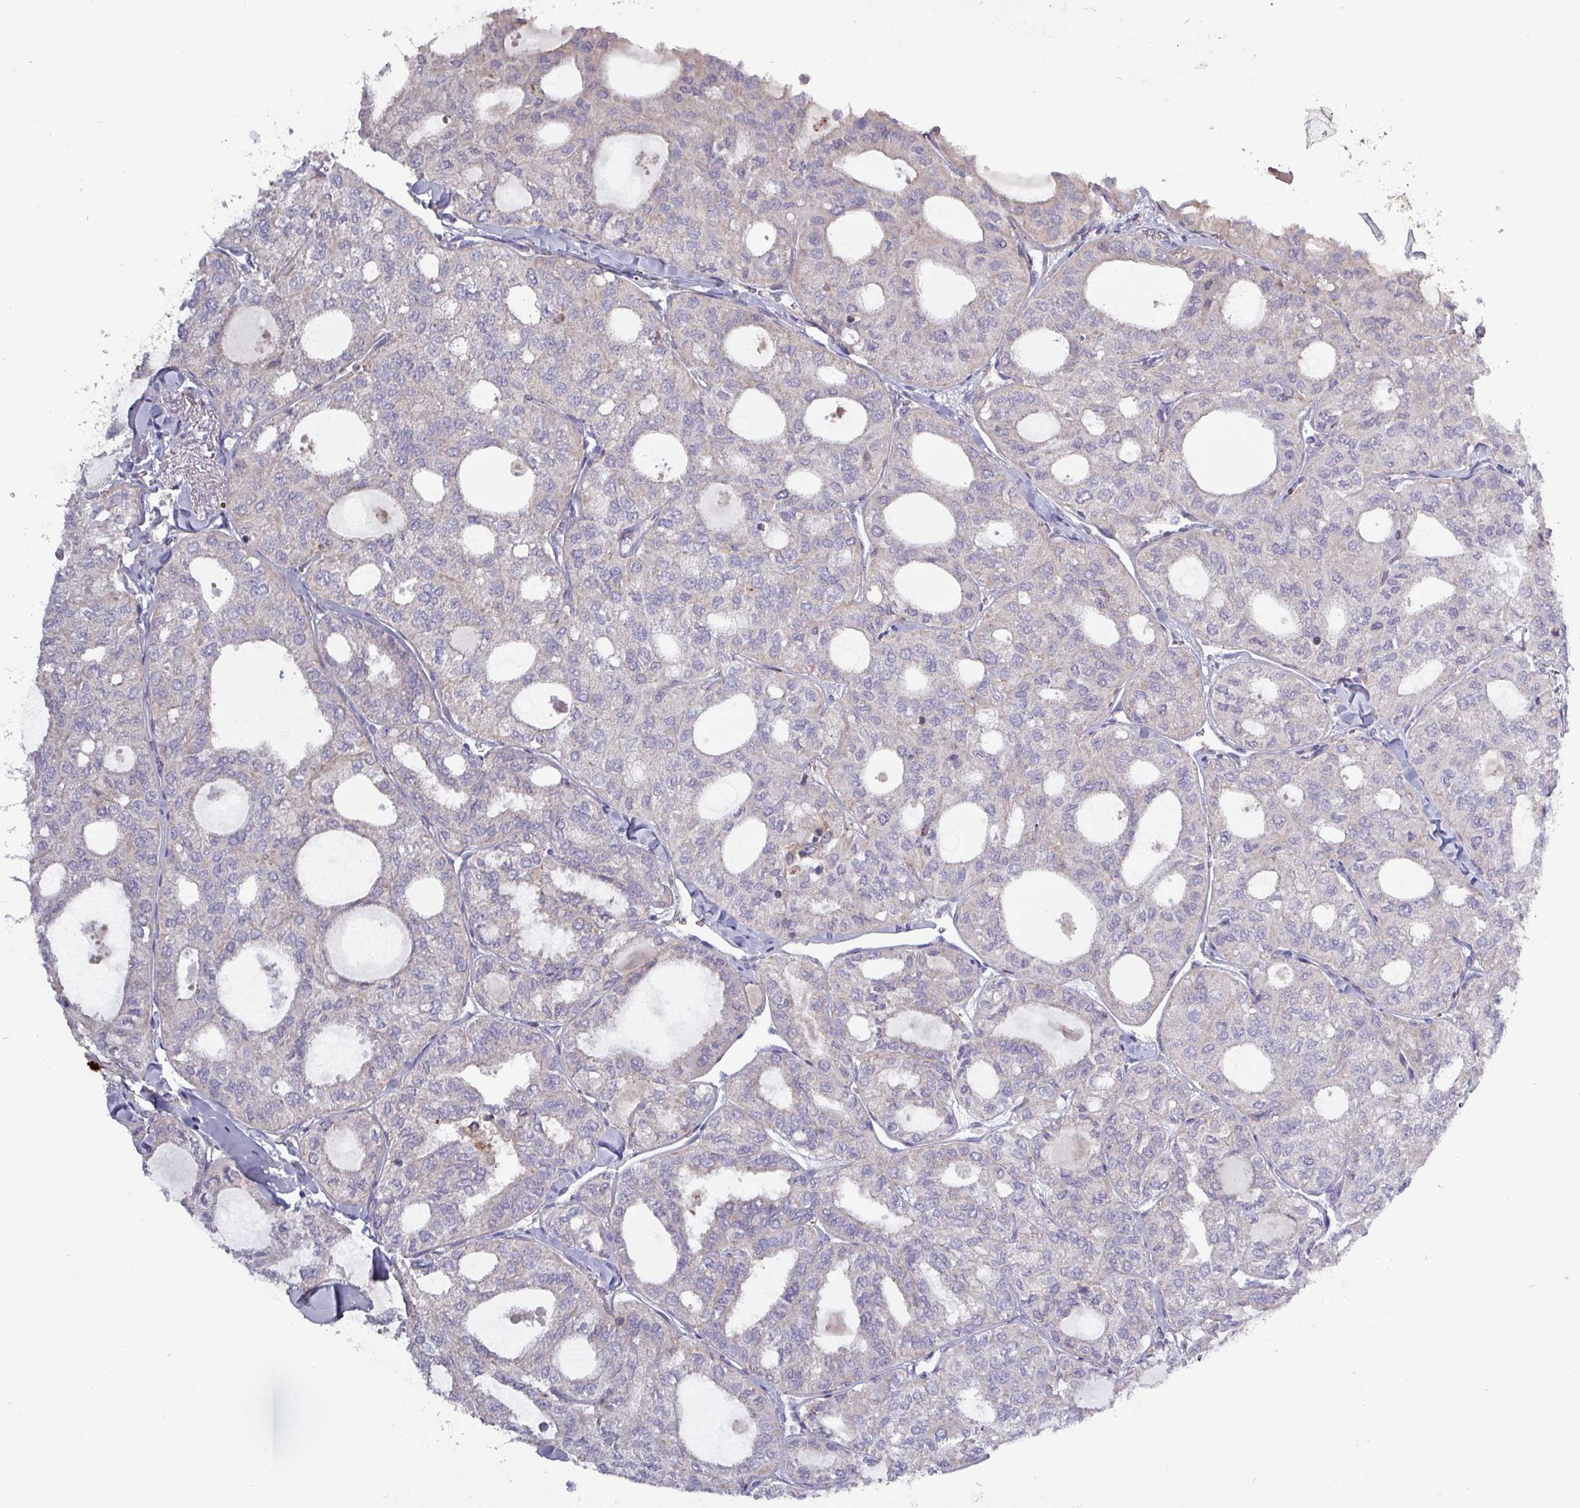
{"staining": {"intensity": "negative", "quantity": "none", "location": "none"}, "tissue": "thyroid cancer", "cell_type": "Tumor cells", "image_type": "cancer", "snomed": [{"axis": "morphology", "description": "Follicular adenoma carcinoma, NOS"}, {"axis": "topography", "description": "Thyroid gland"}], "caption": "Protein analysis of thyroid follicular adenoma carcinoma reveals no significant staining in tumor cells.", "gene": "PLIN2", "patient": {"sex": "male", "age": 75}}